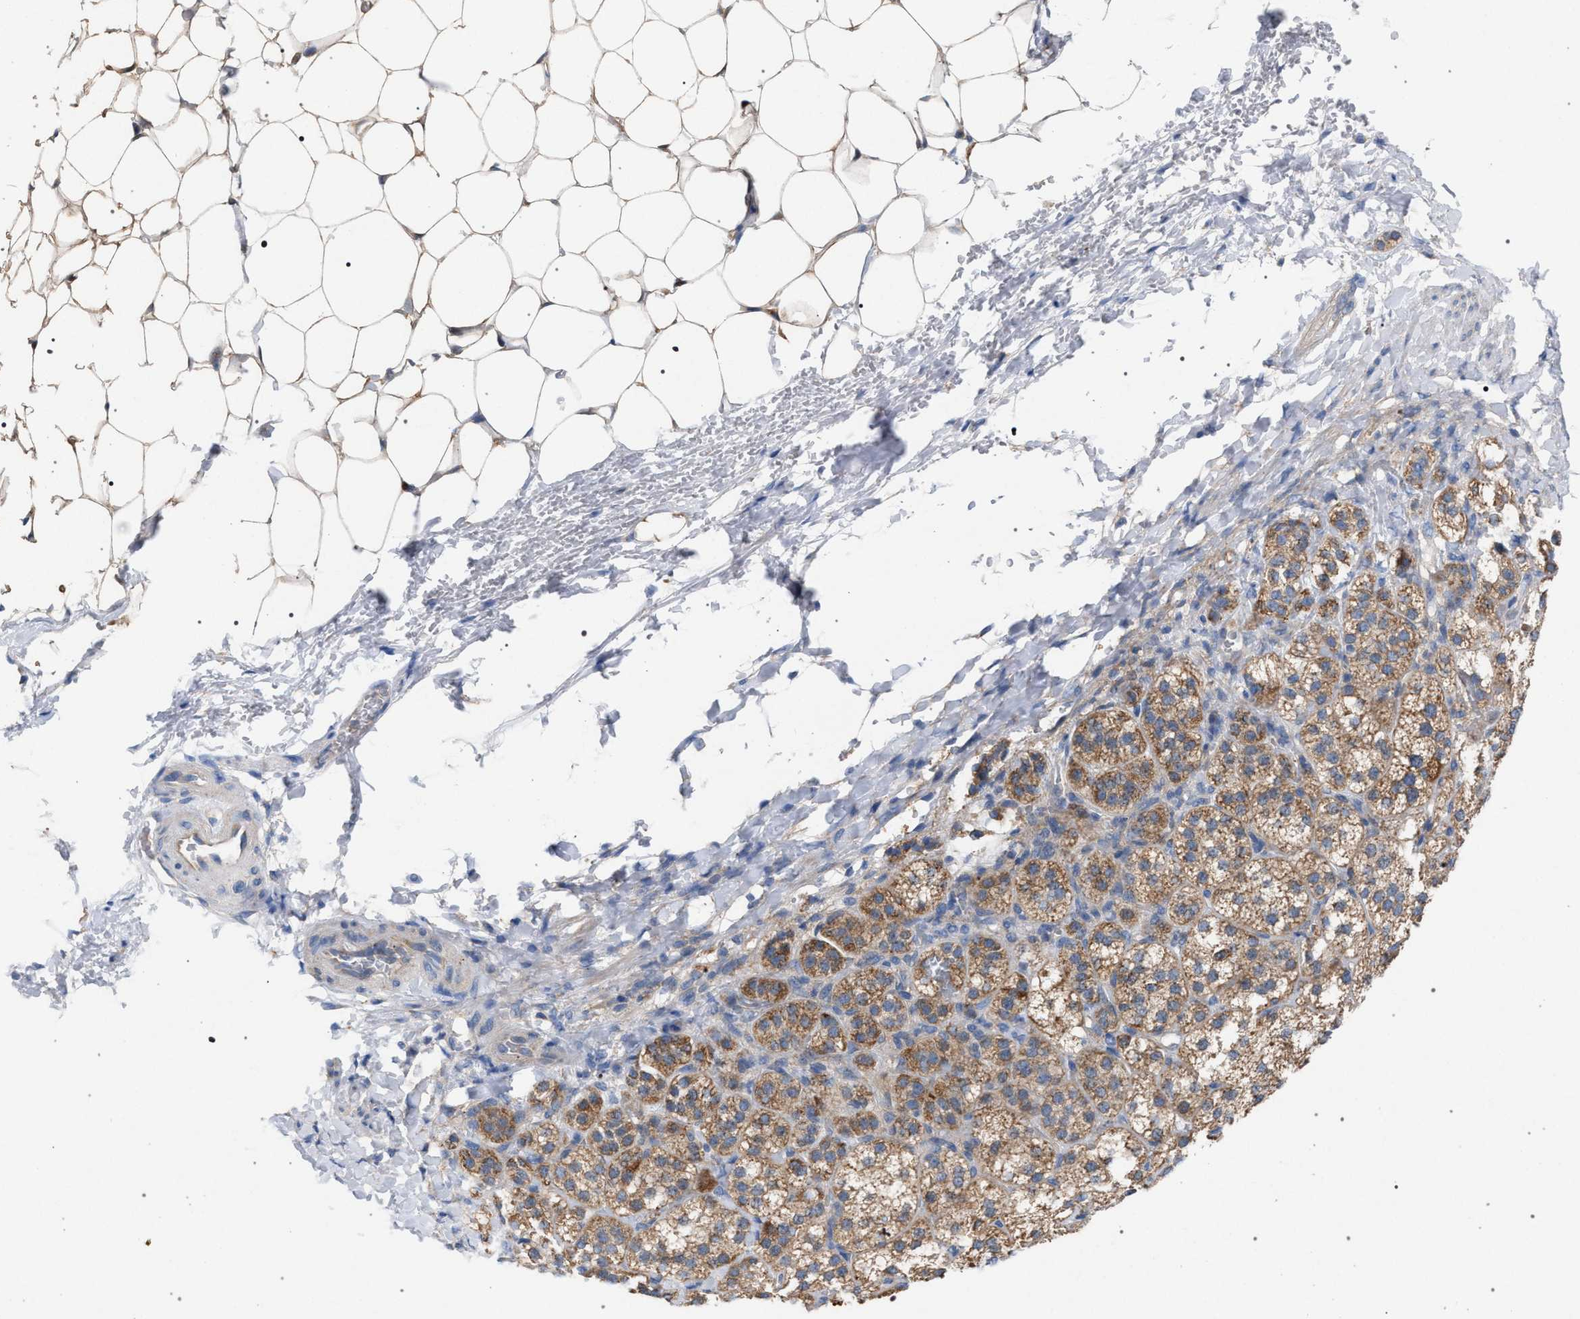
{"staining": {"intensity": "moderate", "quantity": ">75%", "location": "cytoplasmic/membranous"}, "tissue": "adrenal gland", "cell_type": "Glandular cells", "image_type": "normal", "snomed": [{"axis": "morphology", "description": "Normal tissue, NOS"}, {"axis": "topography", "description": "Adrenal gland"}], "caption": "The photomicrograph displays immunohistochemical staining of benign adrenal gland. There is moderate cytoplasmic/membranous staining is seen in about >75% of glandular cells. Ihc stains the protein of interest in brown and the nuclei are stained blue.", "gene": "VPS13A", "patient": {"sex": "female", "age": 44}}